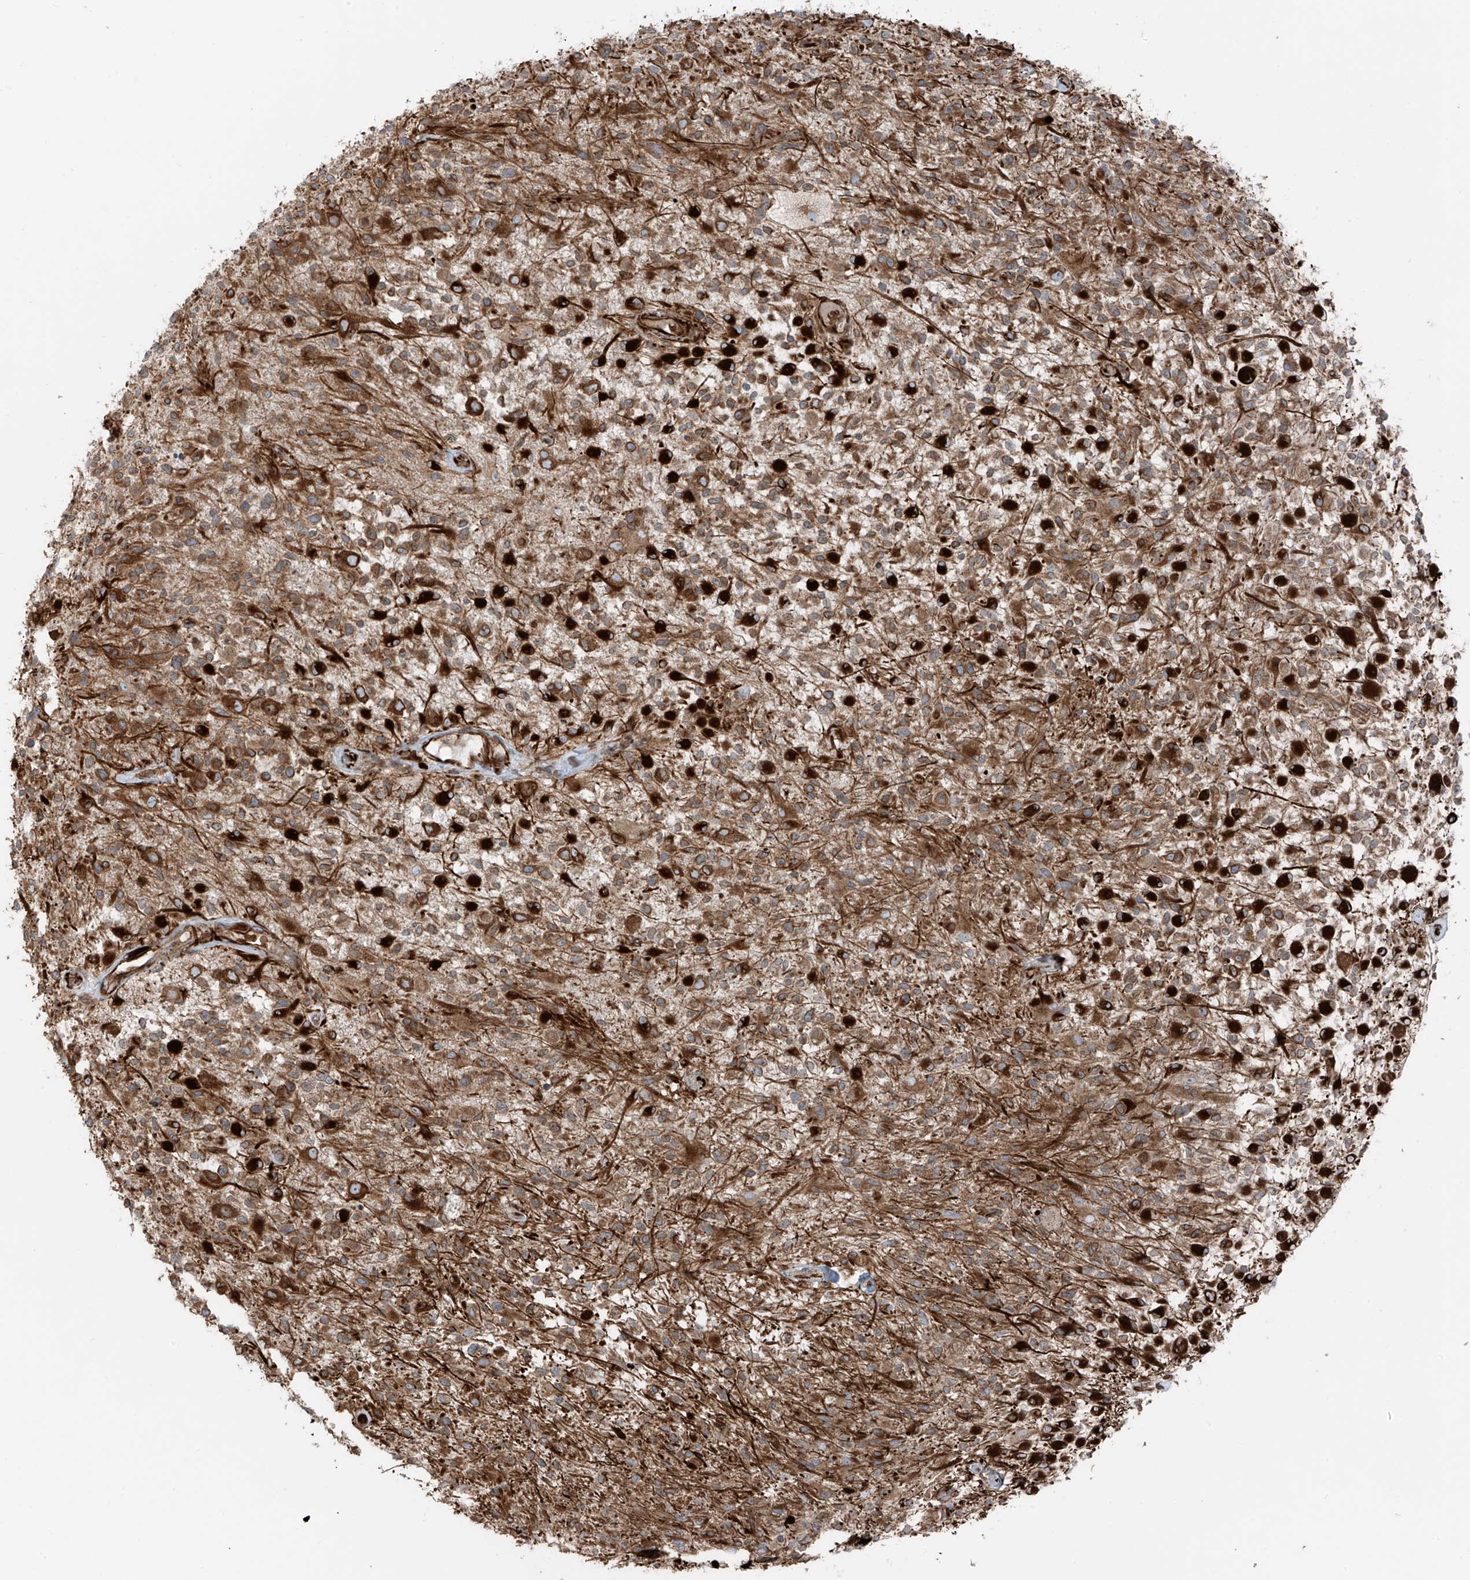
{"staining": {"intensity": "moderate", "quantity": ">75%", "location": "cytoplasmic/membranous"}, "tissue": "glioma", "cell_type": "Tumor cells", "image_type": "cancer", "snomed": [{"axis": "morphology", "description": "Glioma, malignant, High grade"}, {"axis": "morphology", "description": "Glioblastoma, NOS"}, {"axis": "topography", "description": "Brain"}], "caption": "Moderate cytoplasmic/membranous staining is seen in approximately >75% of tumor cells in glioblastoma.", "gene": "ERLEC1", "patient": {"sex": "male", "age": 60}}